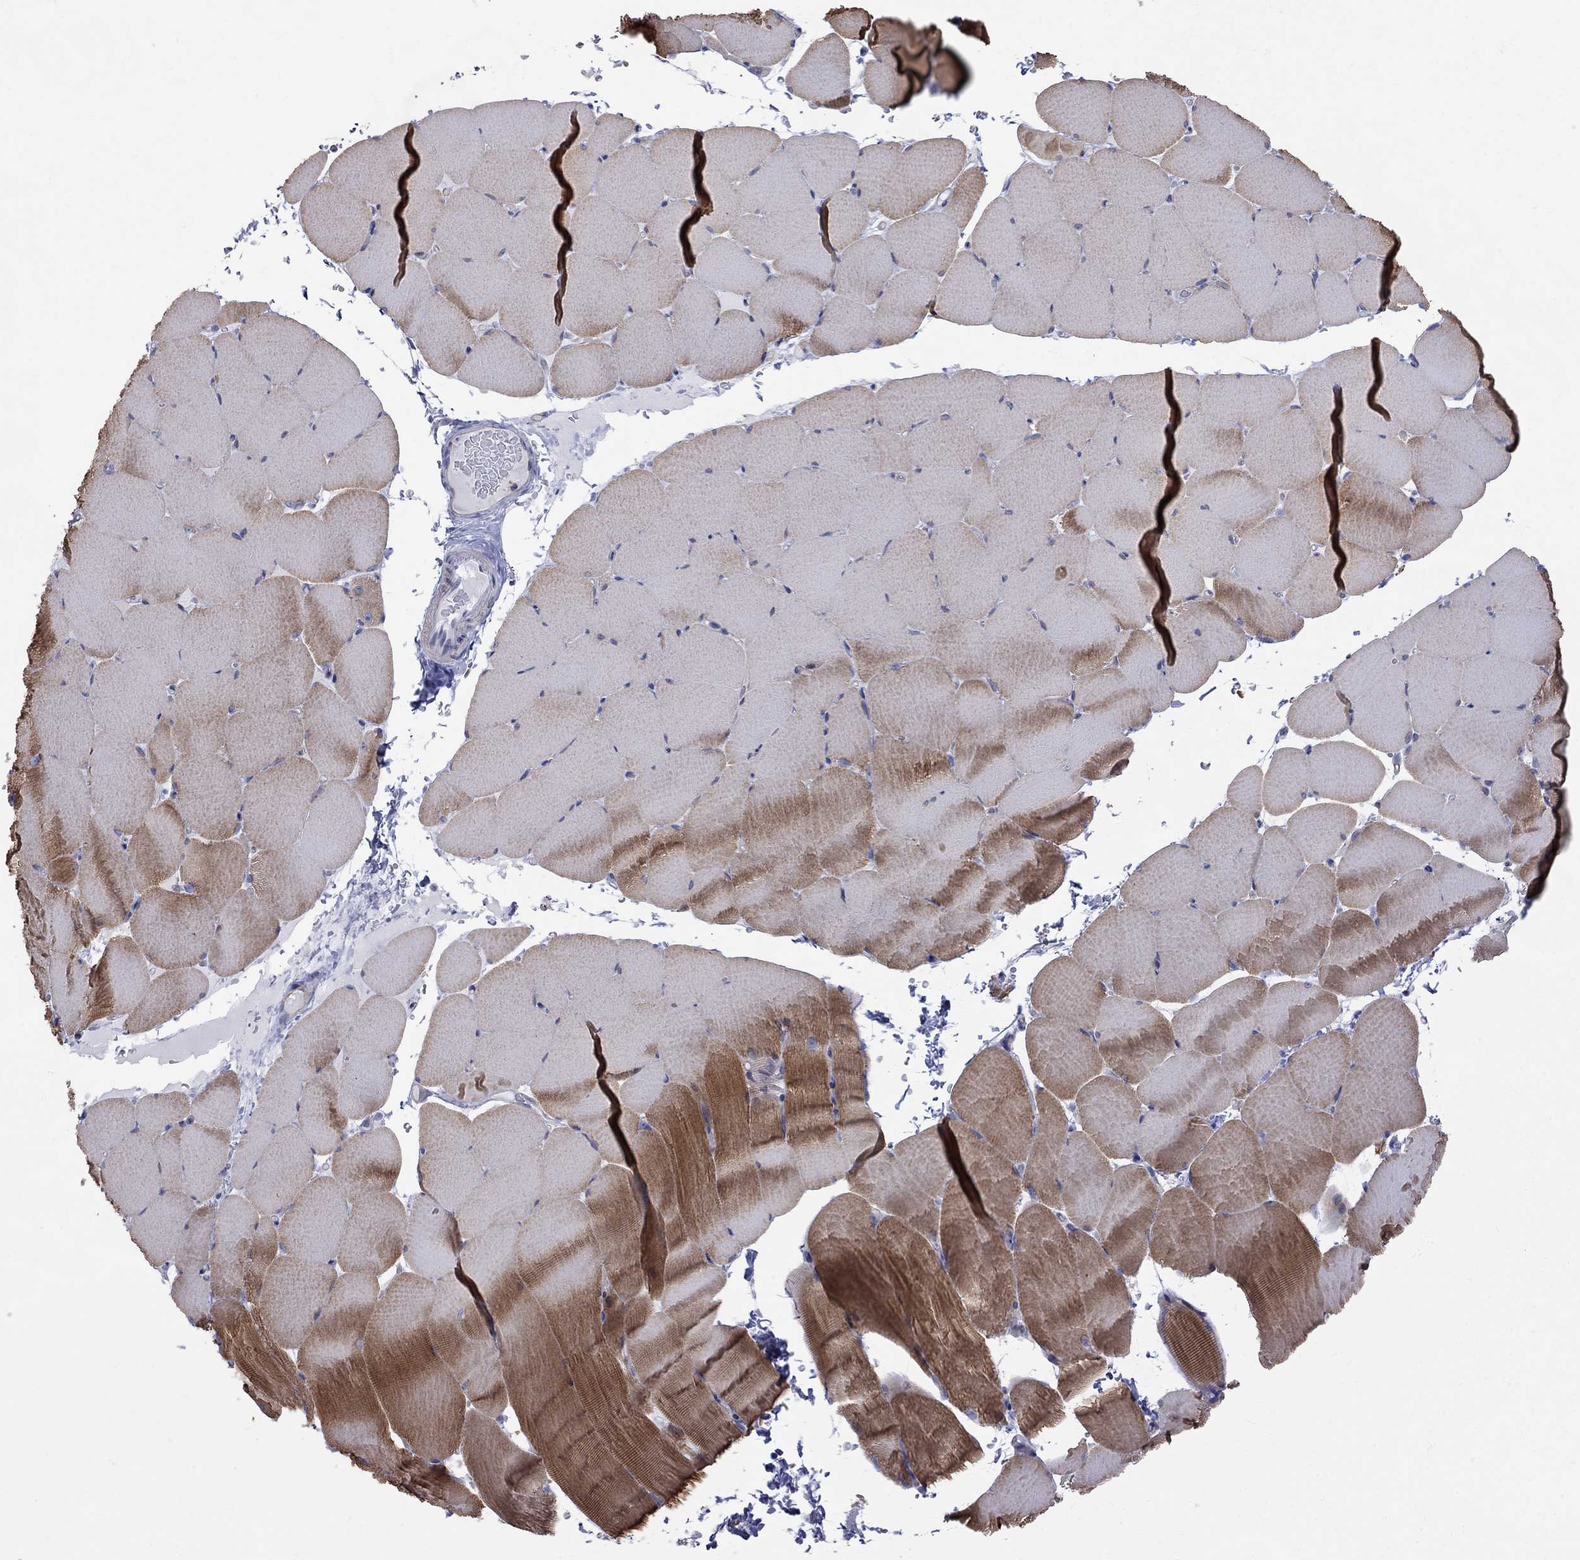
{"staining": {"intensity": "moderate", "quantity": "25%-75%", "location": "cytoplasmic/membranous"}, "tissue": "skeletal muscle", "cell_type": "Myocytes", "image_type": "normal", "snomed": [{"axis": "morphology", "description": "Normal tissue, NOS"}, {"axis": "topography", "description": "Skeletal muscle"}], "caption": "Skeletal muscle was stained to show a protein in brown. There is medium levels of moderate cytoplasmic/membranous staining in approximately 25%-75% of myocytes. The staining was performed using DAB, with brown indicating positive protein expression. Nuclei are stained blue with hematoxylin.", "gene": "ABI3", "patient": {"sex": "female", "age": 37}}